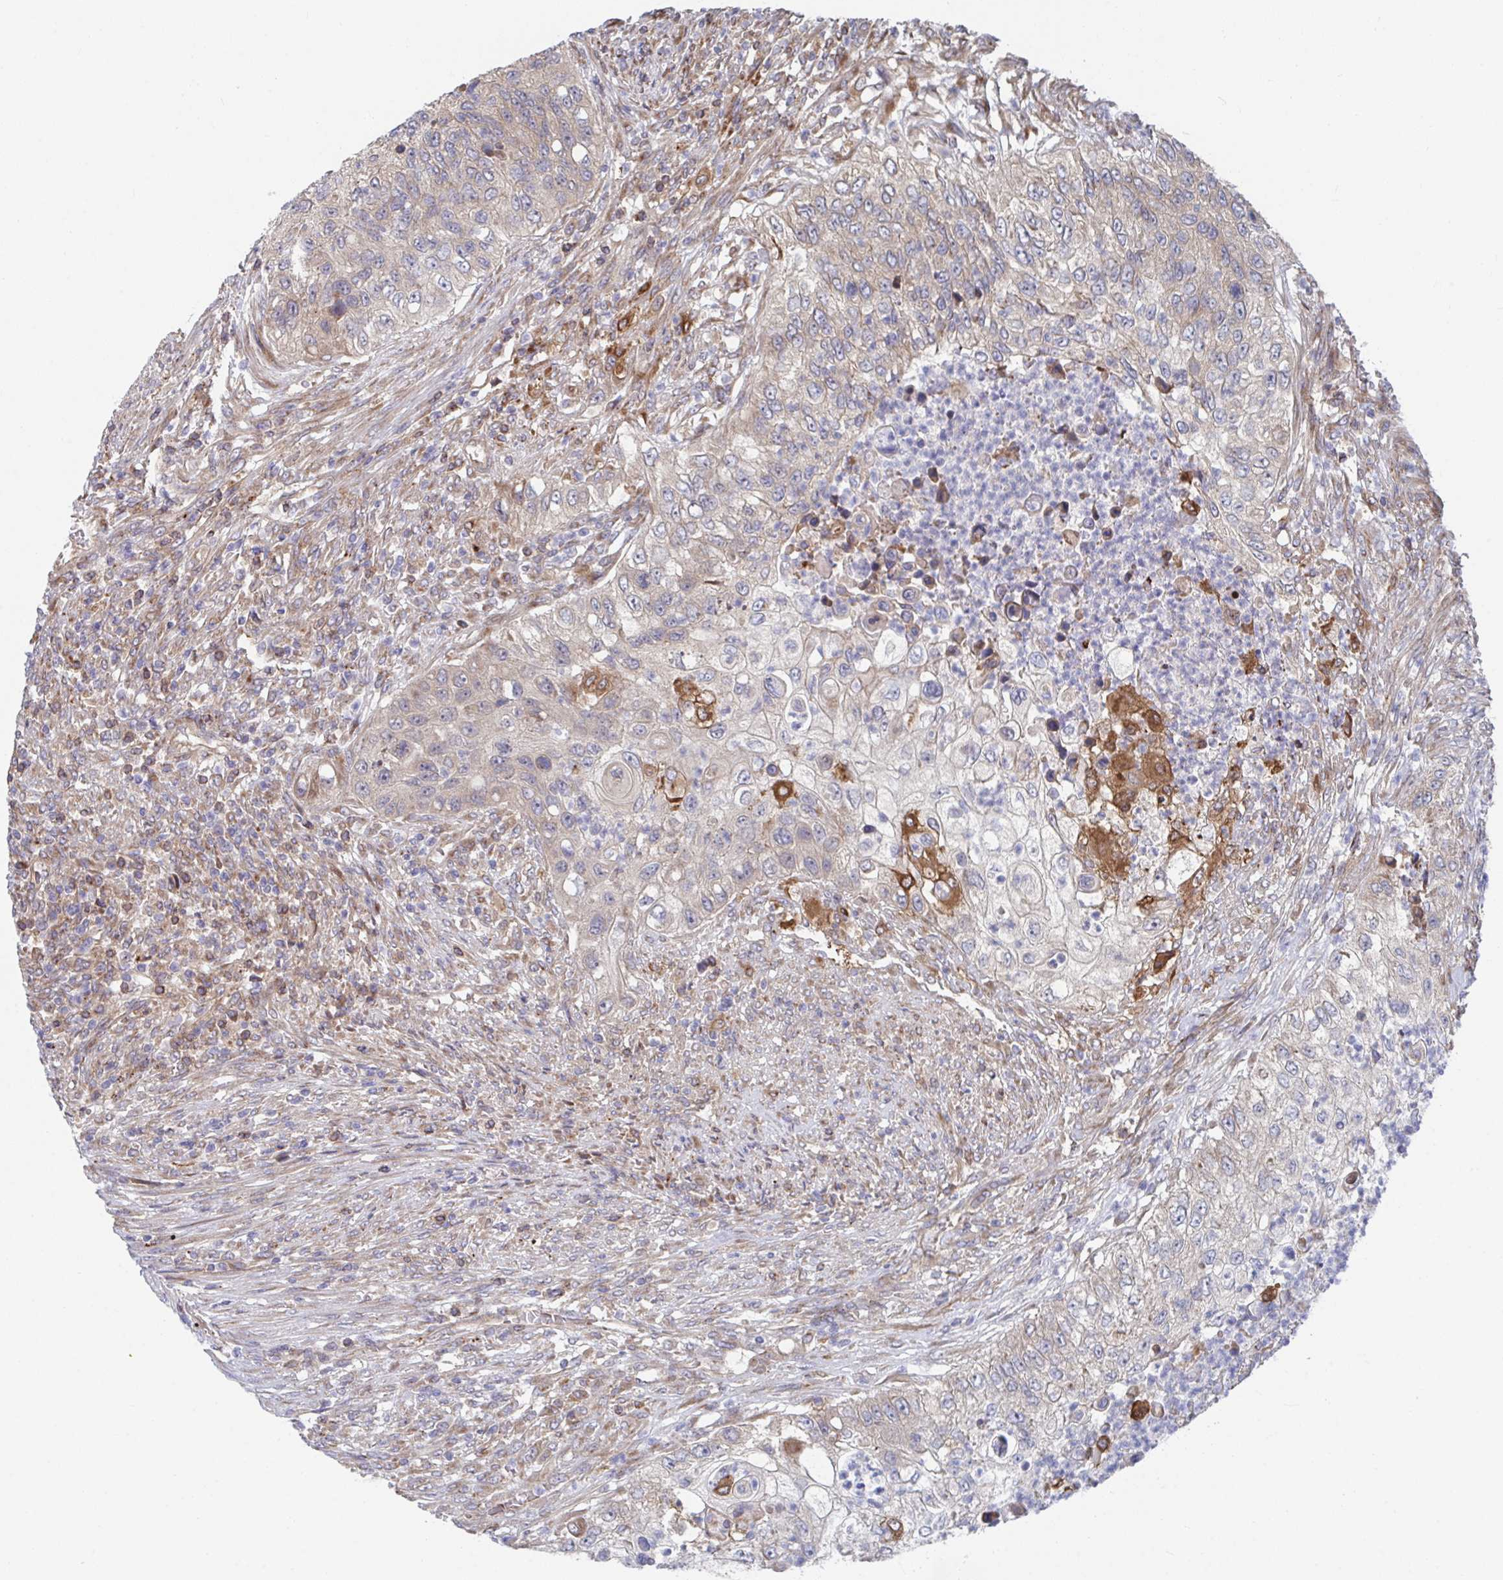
{"staining": {"intensity": "moderate", "quantity": "<25%", "location": "cytoplasmic/membranous"}, "tissue": "urothelial cancer", "cell_type": "Tumor cells", "image_type": "cancer", "snomed": [{"axis": "morphology", "description": "Urothelial carcinoma, High grade"}, {"axis": "topography", "description": "Urinary bladder"}], "caption": "The image reveals staining of urothelial cancer, revealing moderate cytoplasmic/membranous protein staining (brown color) within tumor cells.", "gene": "FJX1", "patient": {"sex": "female", "age": 60}}